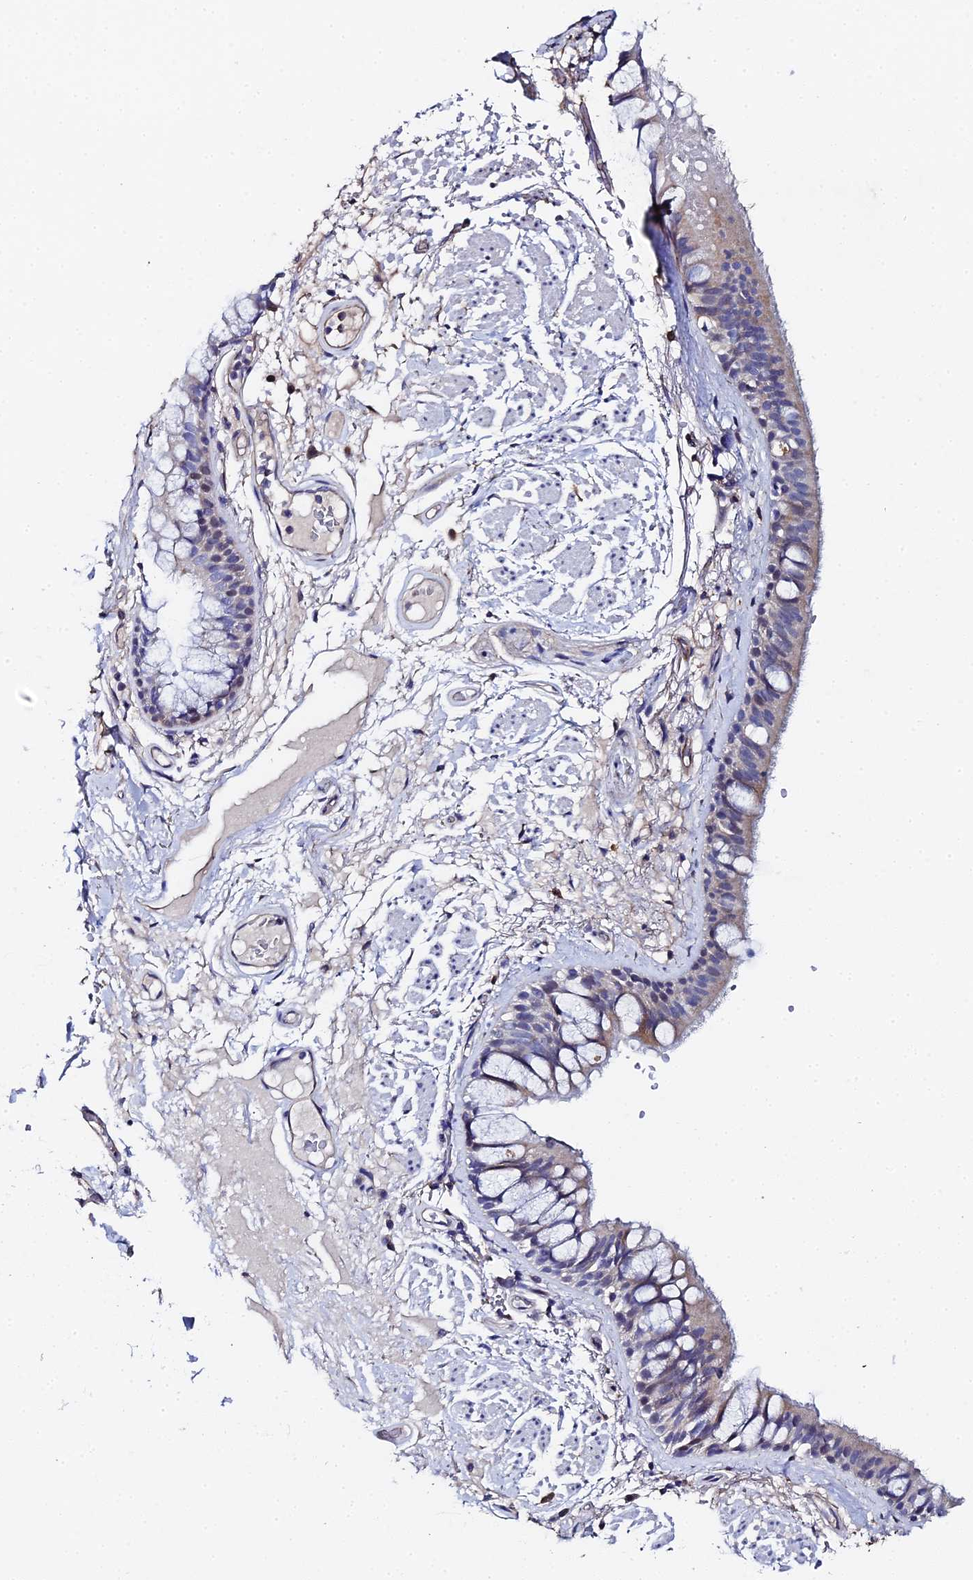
{"staining": {"intensity": "weak", "quantity": "<25%", "location": "cytoplasmic/membranous"}, "tissue": "bronchus", "cell_type": "Respiratory epithelial cells", "image_type": "normal", "snomed": [{"axis": "morphology", "description": "Normal tissue, NOS"}, {"axis": "topography", "description": "Bronchus"}], "caption": "High power microscopy micrograph of an immunohistochemistry image of normal bronchus, revealing no significant staining in respiratory epithelial cells.", "gene": "ENSG00000268674", "patient": {"sex": "male", "age": 70}}